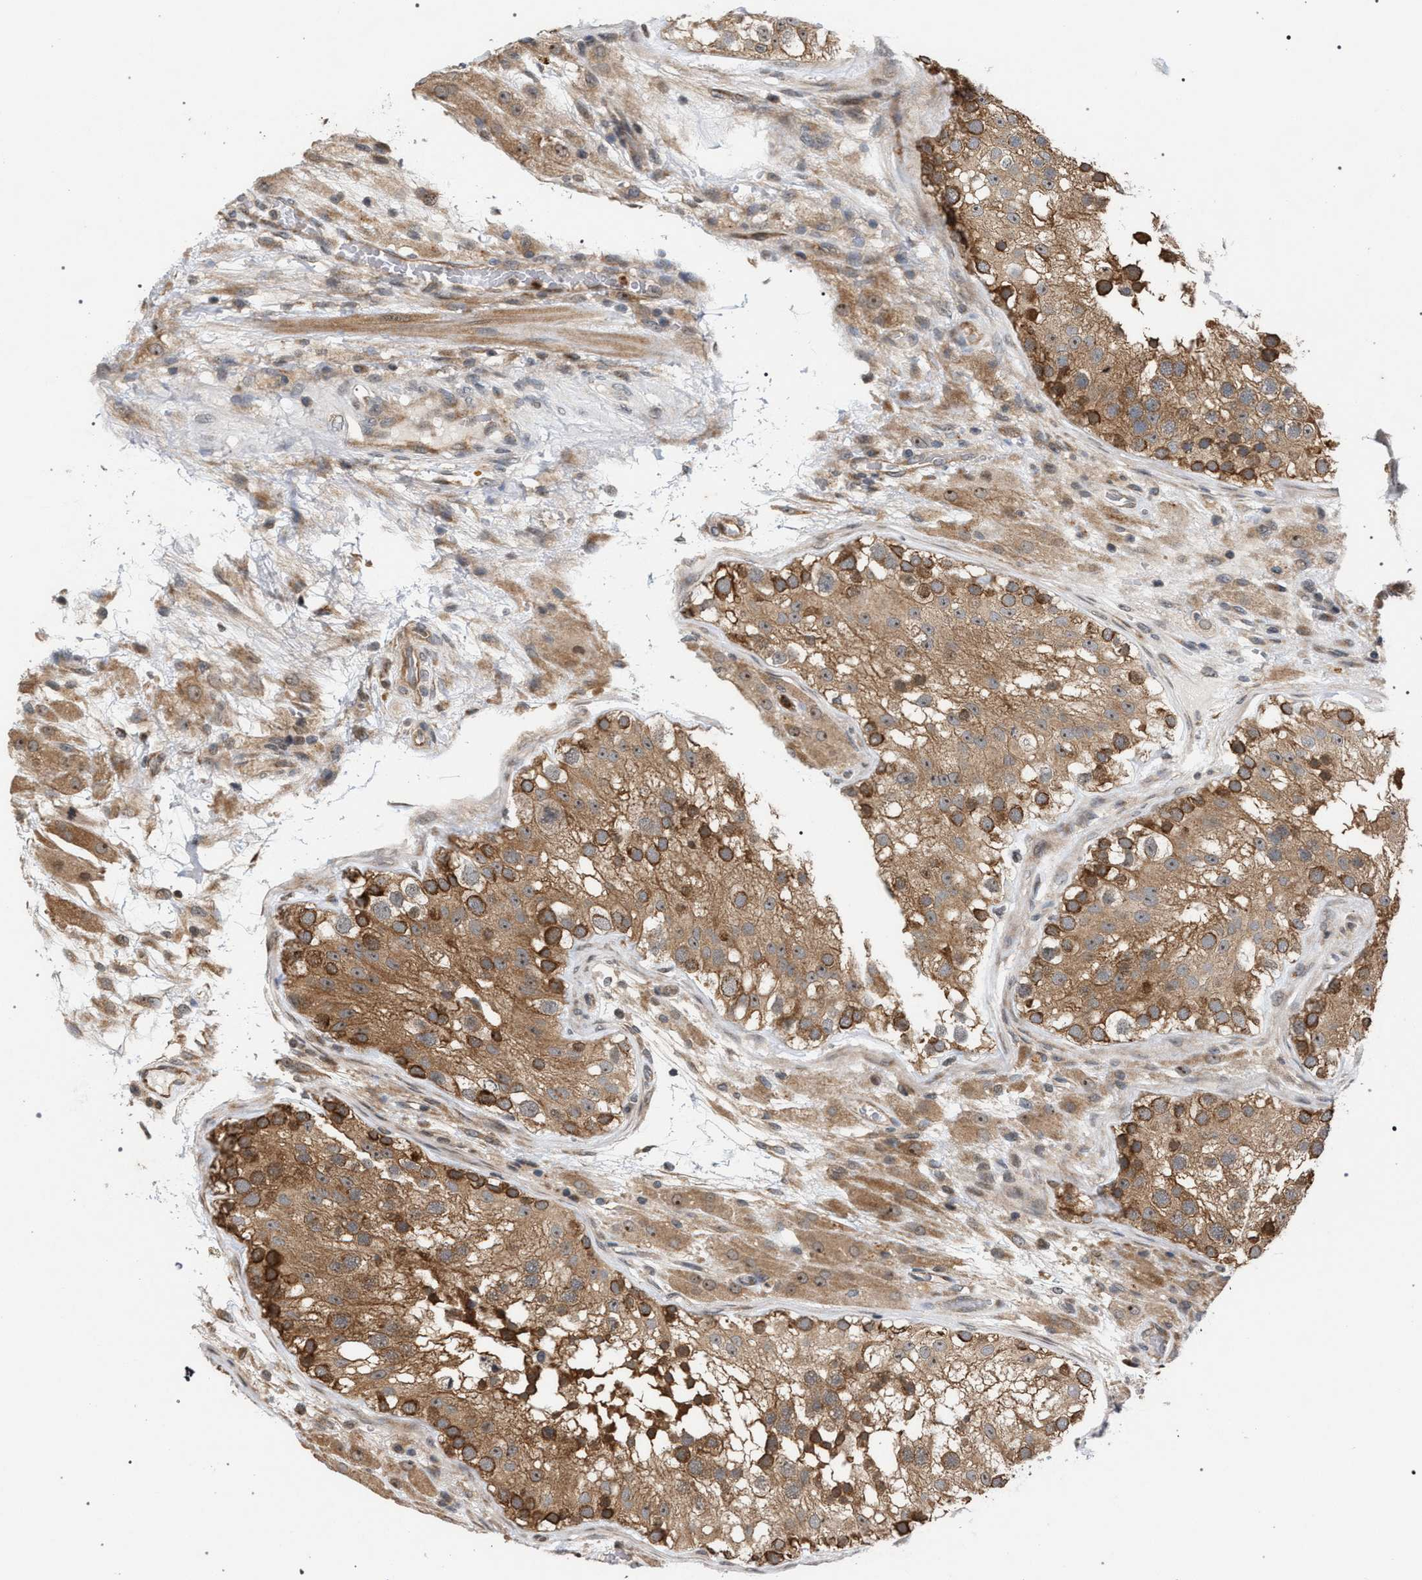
{"staining": {"intensity": "moderate", "quantity": ">75%", "location": "cytoplasmic/membranous"}, "tissue": "testis", "cell_type": "Cells in seminiferous ducts", "image_type": "normal", "snomed": [{"axis": "morphology", "description": "Normal tissue, NOS"}, {"axis": "topography", "description": "Testis"}], "caption": "DAB (3,3'-diaminobenzidine) immunohistochemical staining of benign testis reveals moderate cytoplasmic/membranous protein expression in approximately >75% of cells in seminiferous ducts. The staining is performed using DAB (3,3'-diaminobenzidine) brown chromogen to label protein expression. The nuclei are counter-stained blue using hematoxylin.", "gene": "IRAK4", "patient": {"sex": "male", "age": 26}}